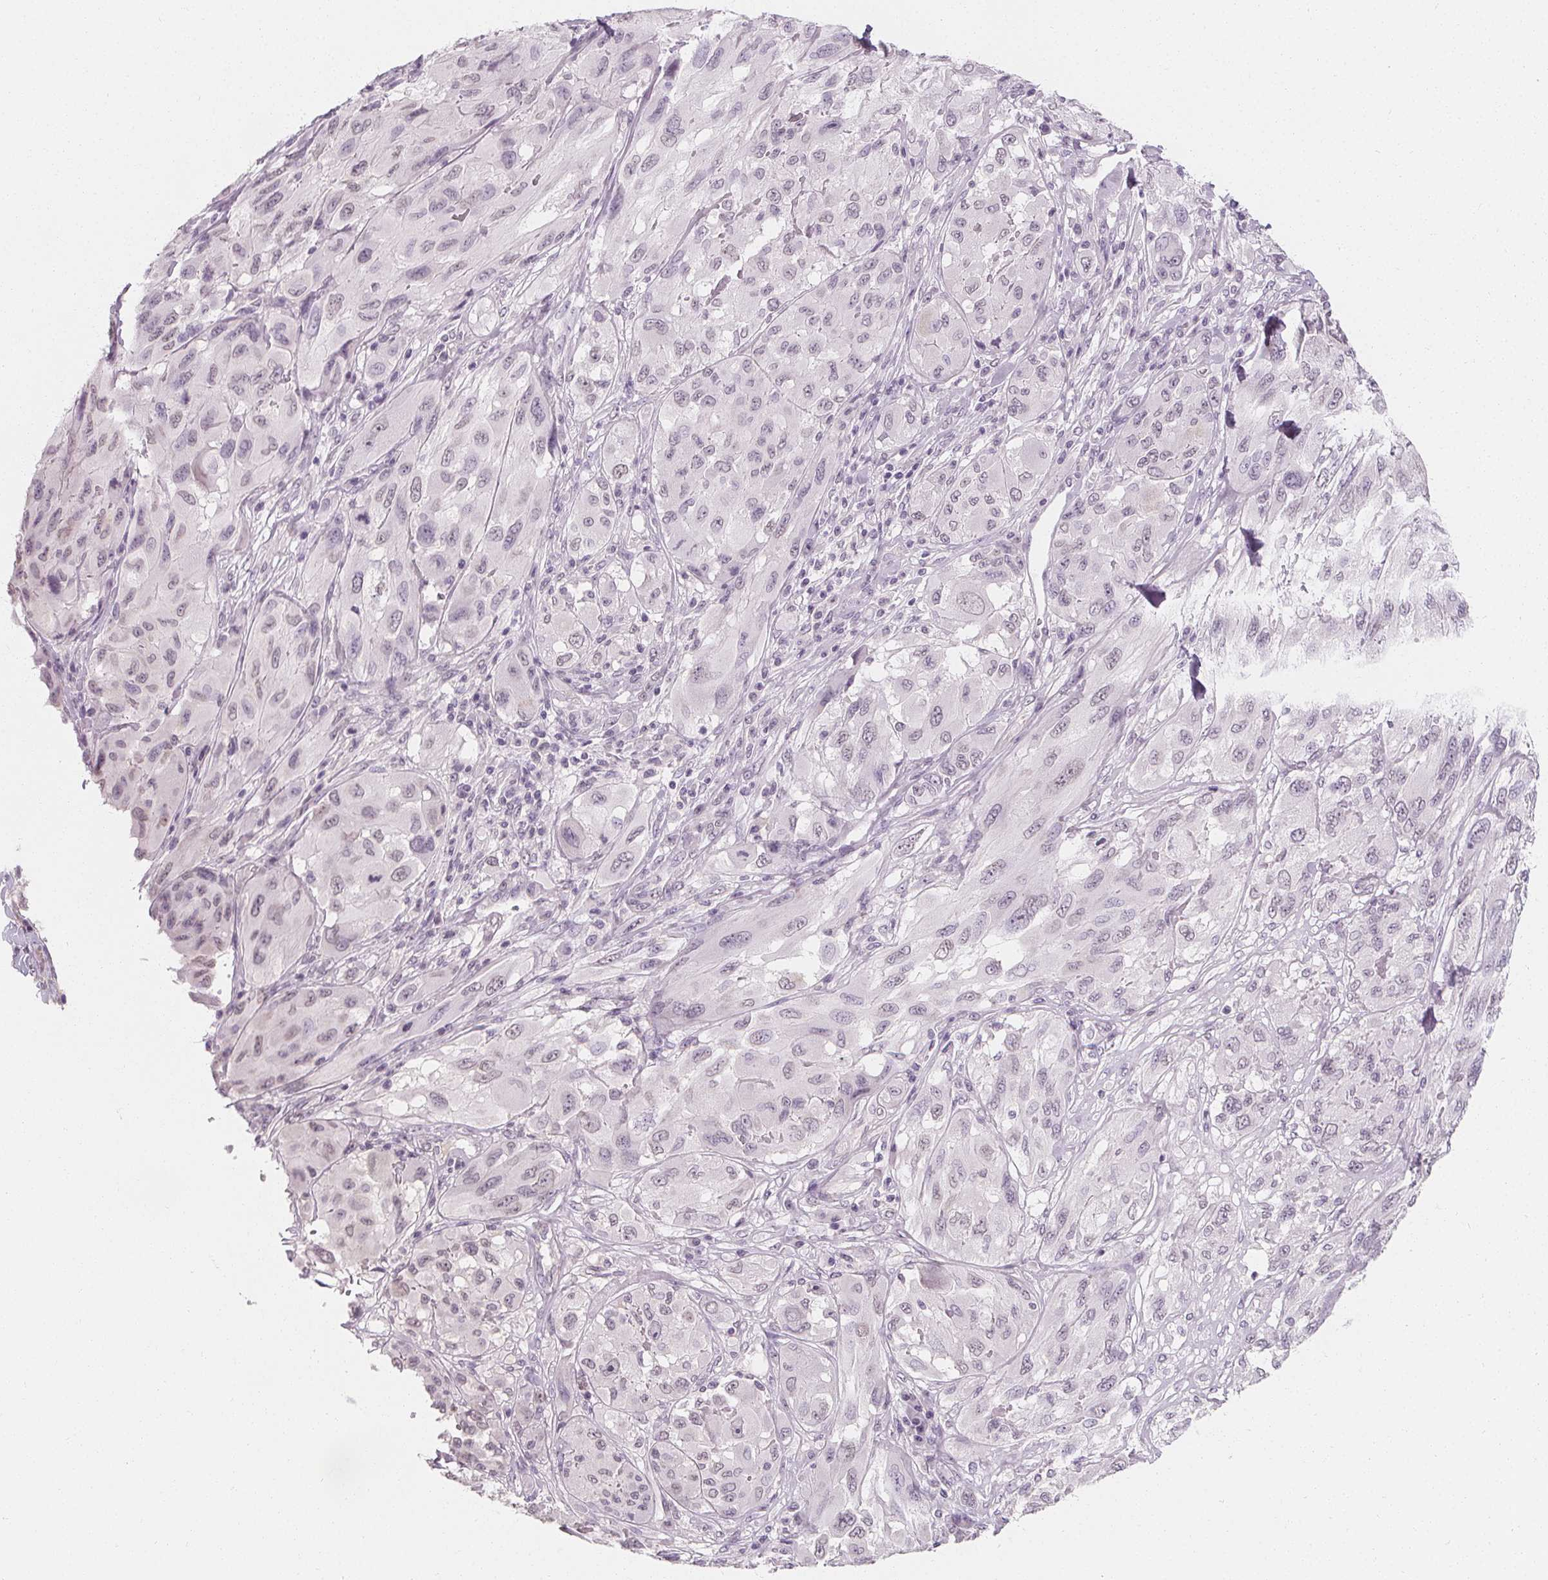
{"staining": {"intensity": "negative", "quantity": "none", "location": "none"}, "tissue": "melanoma", "cell_type": "Tumor cells", "image_type": "cancer", "snomed": [{"axis": "morphology", "description": "Malignant melanoma, NOS"}, {"axis": "topography", "description": "Skin"}], "caption": "Immunohistochemical staining of human melanoma shows no significant positivity in tumor cells.", "gene": "DBX2", "patient": {"sex": "female", "age": 91}}